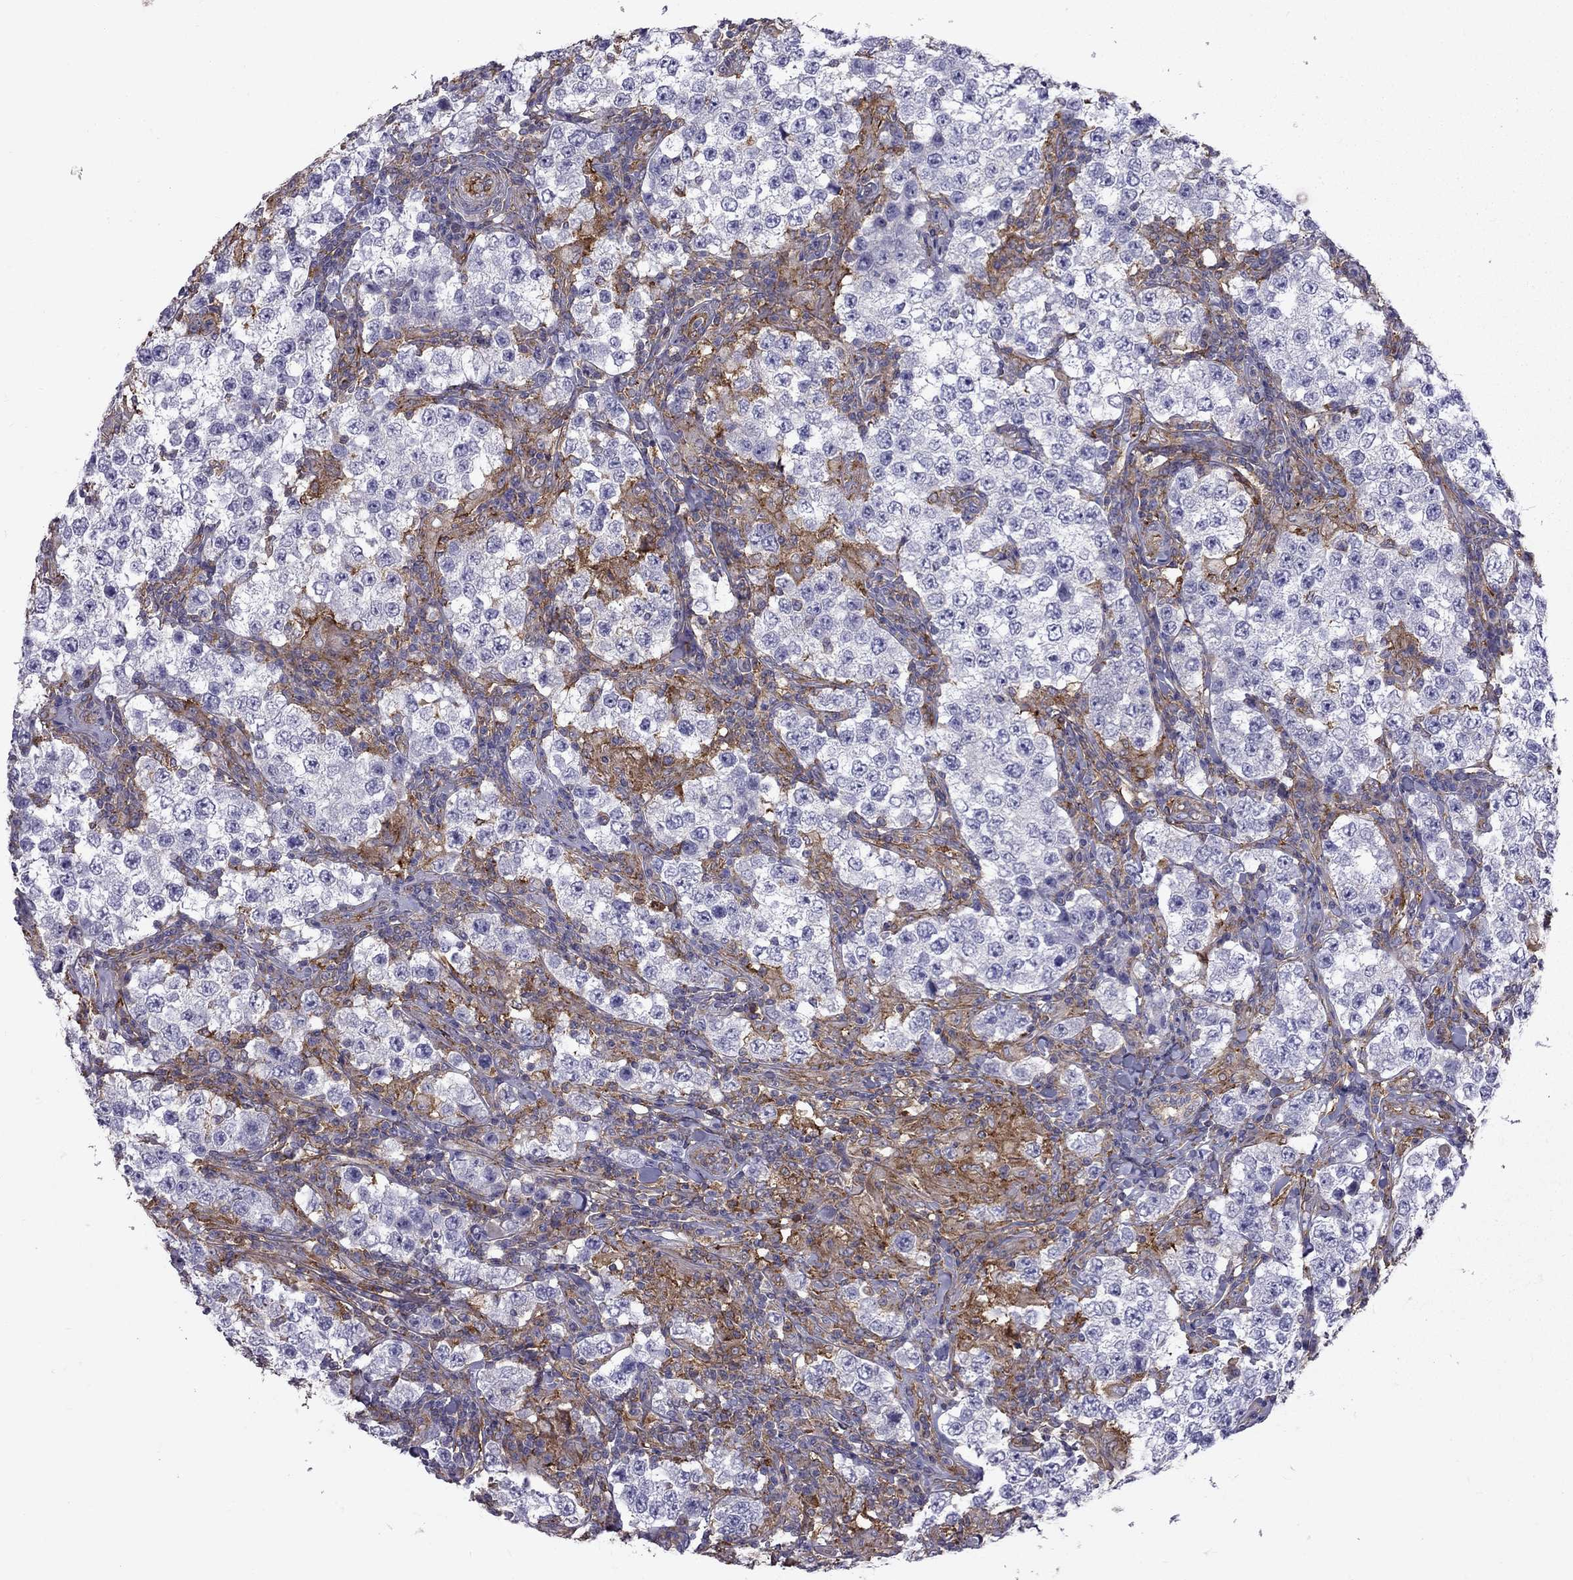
{"staining": {"intensity": "negative", "quantity": "none", "location": "none"}, "tissue": "testis cancer", "cell_type": "Tumor cells", "image_type": "cancer", "snomed": [{"axis": "morphology", "description": "Seminoma, NOS"}, {"axis": "morphology", "description": "Carcinoma, Embryonal, NOS"}, {"axis": "topography", "description": "Testis"}], "caption": "Immunohistochemical staining of embryonal carcinoma (testis) exhibits no significant staining in tumor cells.", "gene": "EIF4E3", "patient": {"sex": "male", "age": 41}}